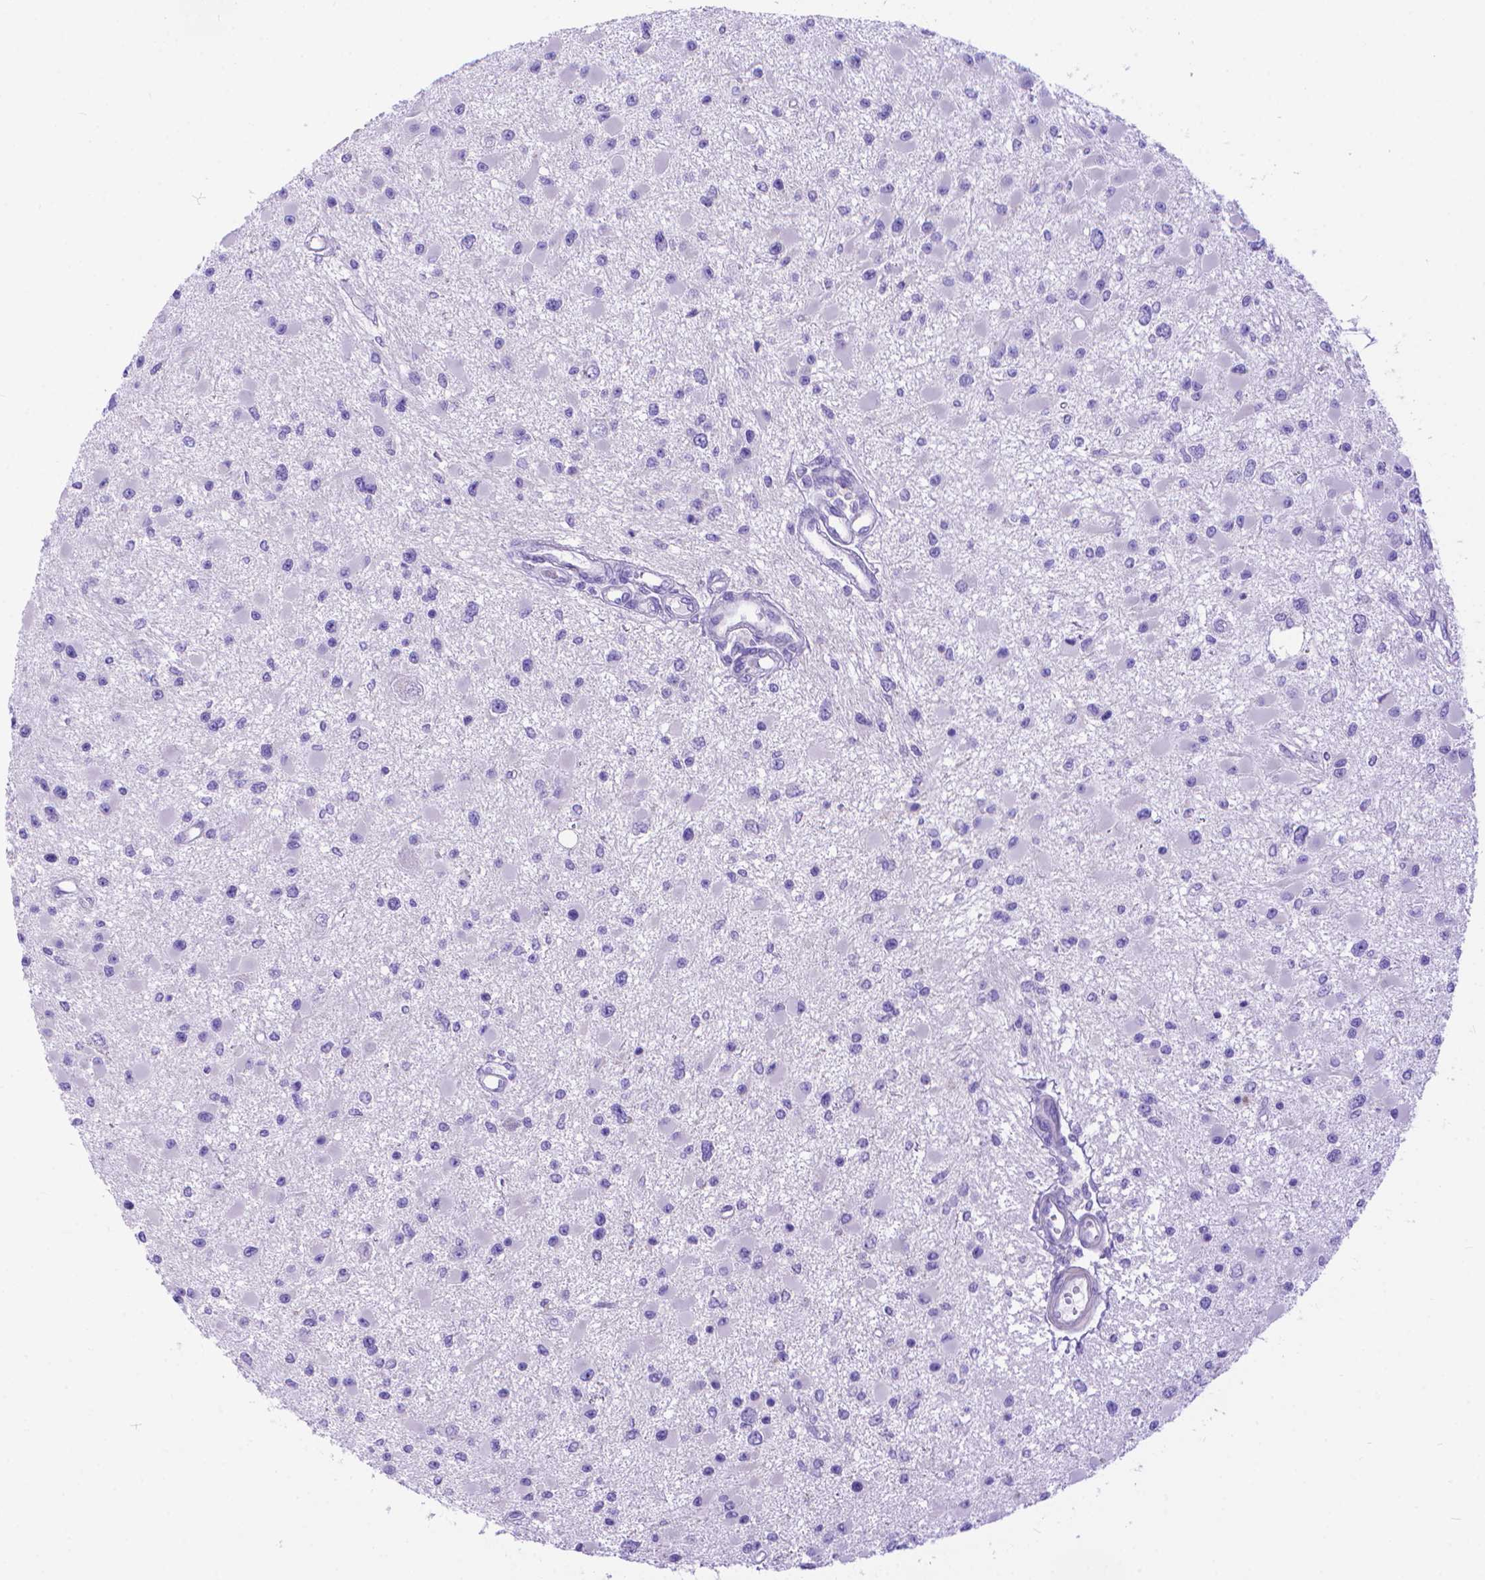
{"staining": {"intensity": "negative", "quantity": "none", "location": "none"}, "tissue": "glioma", "cell_type": "Tumor cells", "image_type": "cancer", "snomed": [{"axis": "morphology", "description": "Glioma, malignant, High grade"}, {"axis": "topography", "description": "Brain"}], "caption": "High magnification brightfield microscopy of malignant glioma (high-grade) stained with DAB (3,3'-diaminobenzidine) (brown) and counterstained with hematoxylin (blue): tumor cells show no significant positivity.", "gene": "DHRS2", "patient": {"sex": "male", "age": 54}}